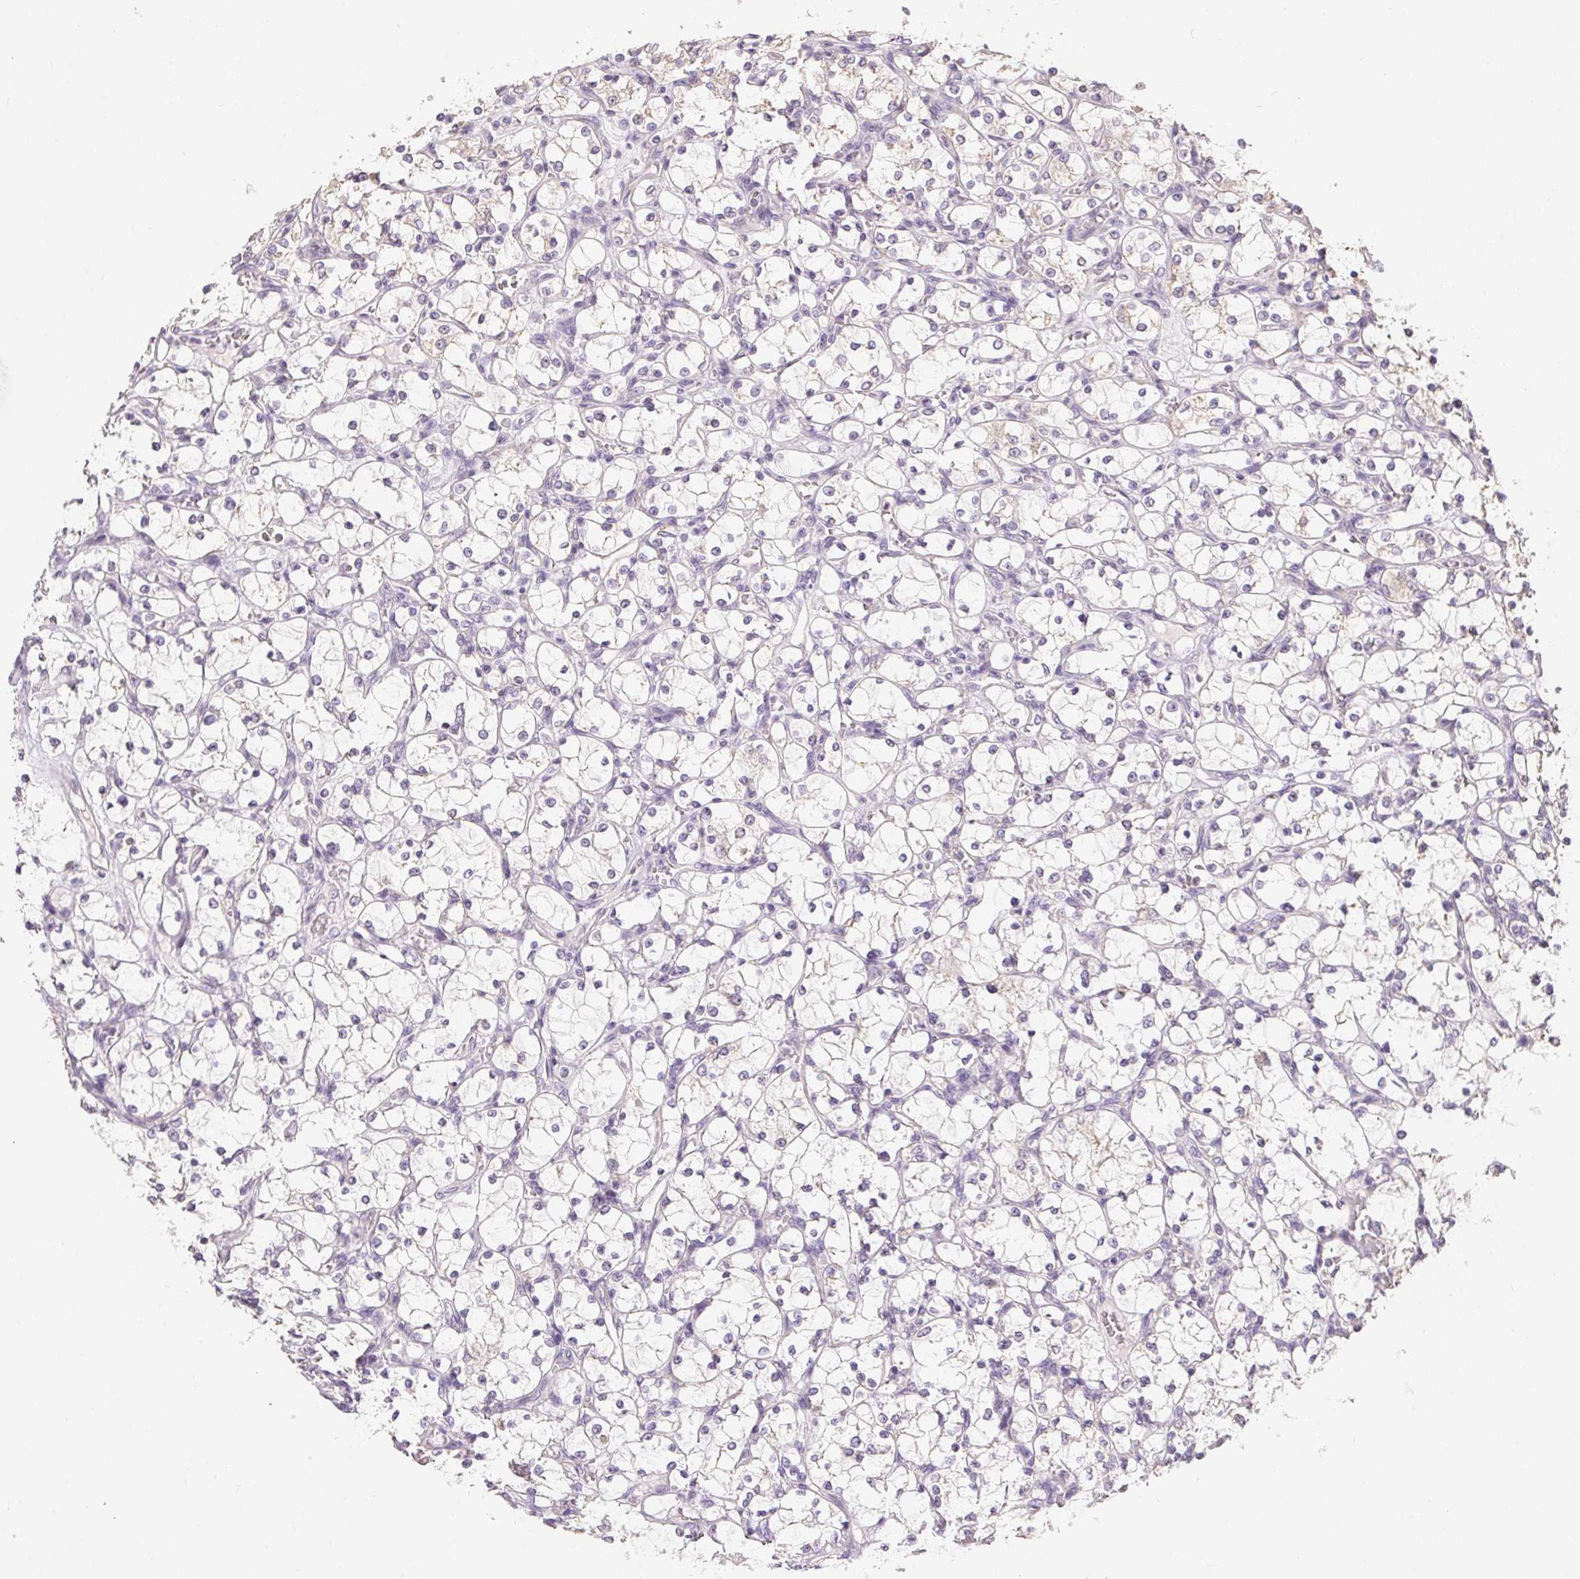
{"staining": {"intensity": "negative", "quantity": "none", "location": "none"}, "tissue": "renal cancer", "cell_type": "Tumor cells", "image_type": "cancer", "snomed": [{"axis": "morphology", "description": "Adenocarcinoma, NOS"}, {"axis": "topography", "description": "Kidney"}], "caption": "DAB (3,3'-diaminobenzidine) immunohistochemical staining of renal cancer (adenocarcinoma) demonstrates no significant staining in tumor cells. Brightfield microscopy of immunohistochemistry (IHC) stained with DAB (3,3'-diaminobenzidine) (brown) and hematoxylin (blue), captured at high magnification.", "gene": "SPACA9", "patient": {"sex": "female", "age": 69}}